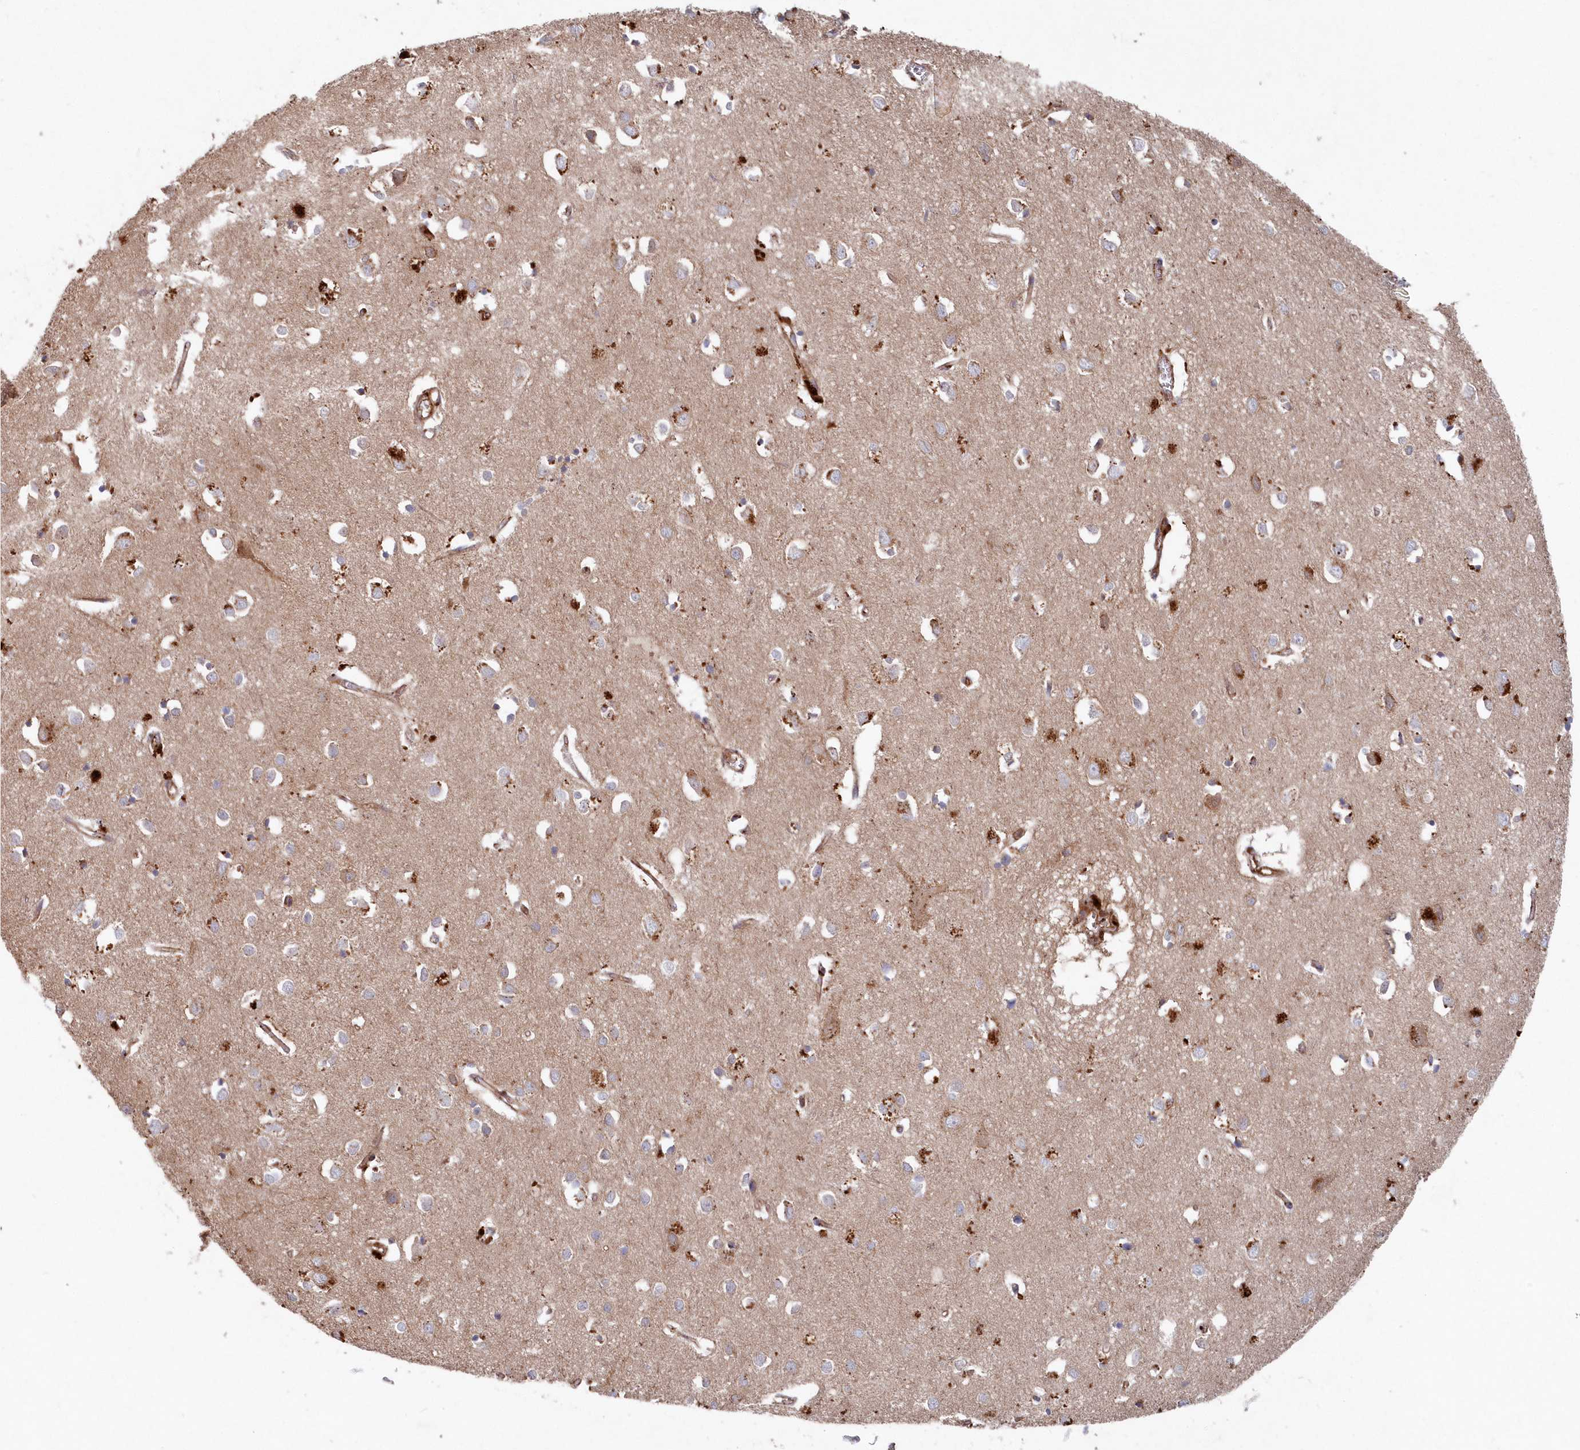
{"staining": {"intensity": "weak", "quantity": "25%-75%", "location": "cytoplasmic/membranous"}, "tissue": "cerebral cortex", "cell_type": "Endothelial cells", "image_type": "normal", "snomed": [{"axis": "morphology", "description": "Normal tissue, NOS"}, {"axis": "topography", "description": "Cerebral cortex"}], "caption": "An image of human cerebral cortex stained for a protein reveals weak cytoplasmic/membranous brown staining in endothelial cells.", "gene": "ABHD14B", "patient": {"sex": "female", "age": 64}}